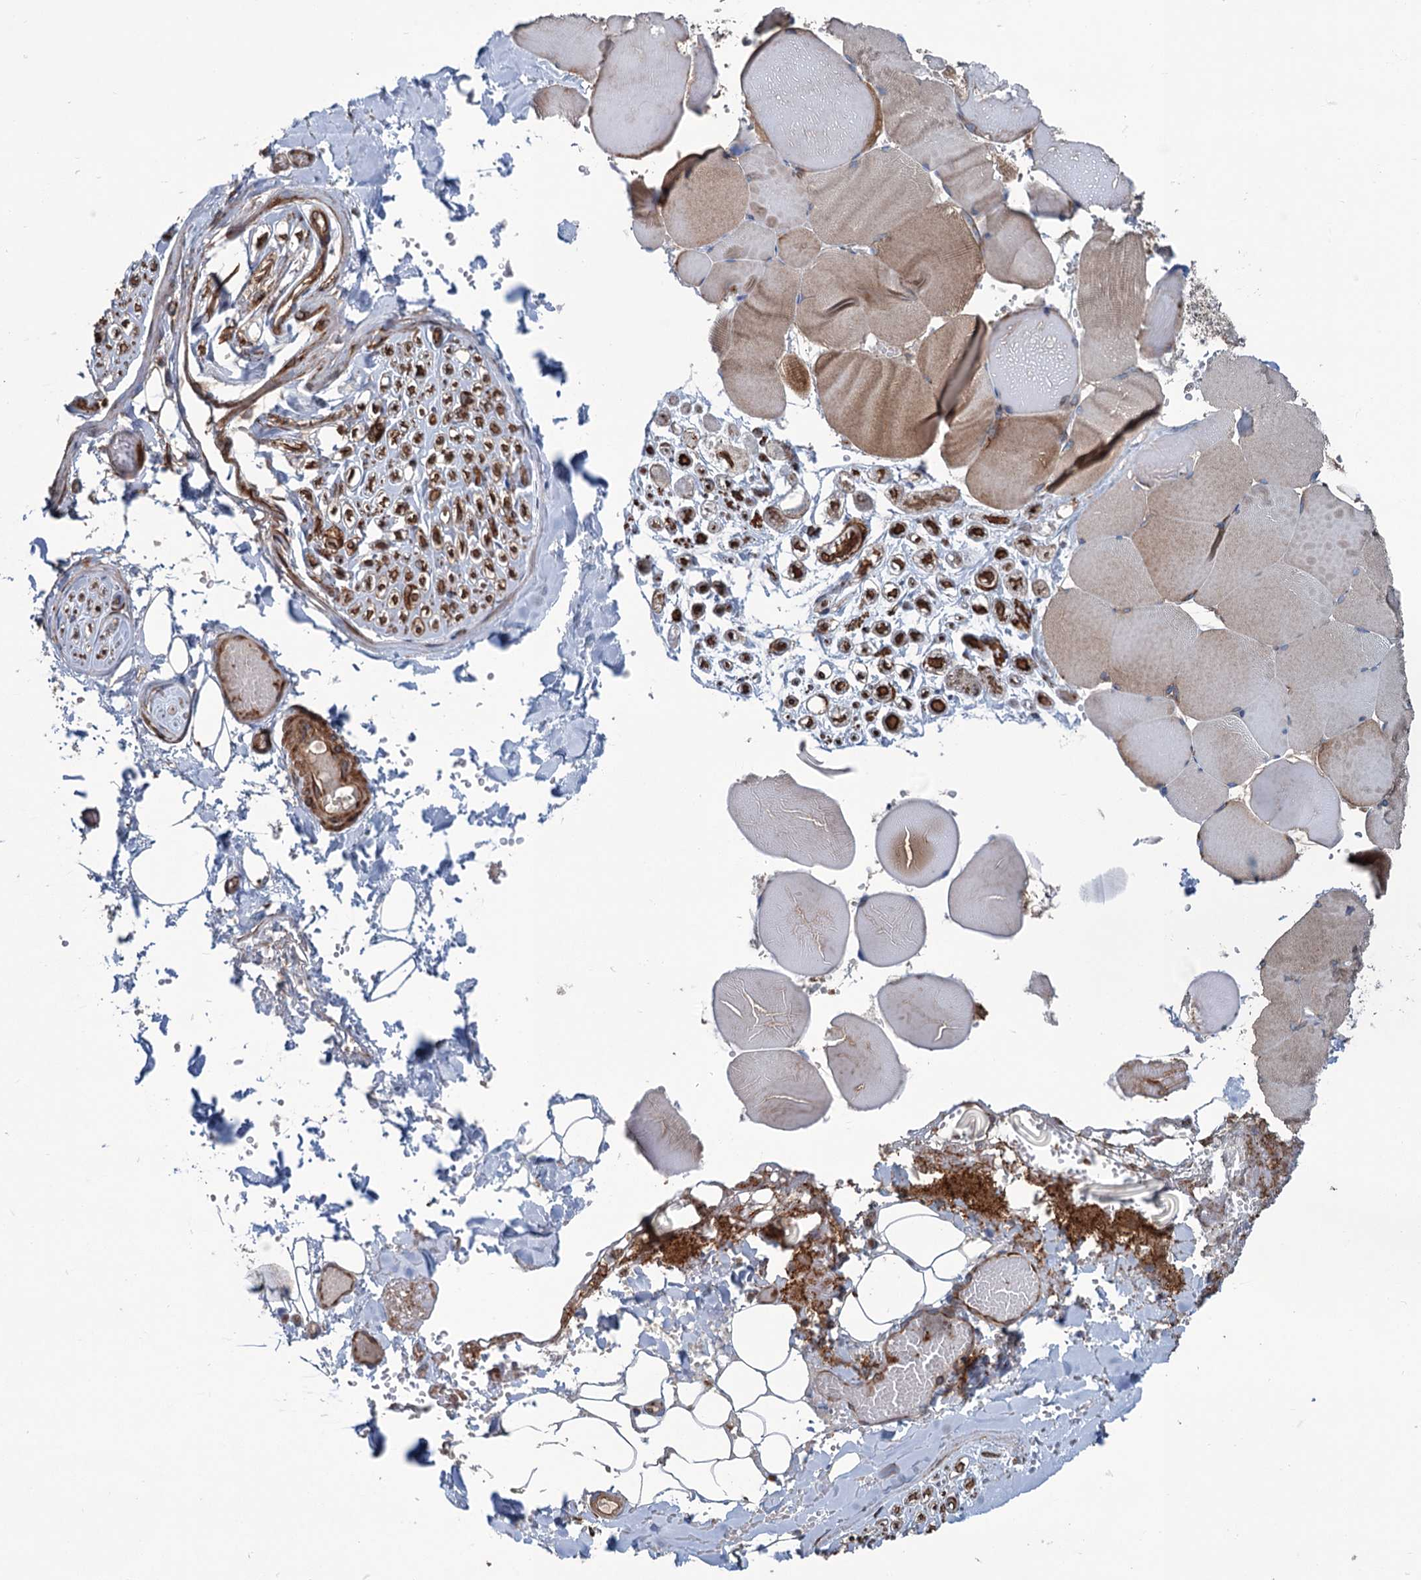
{"staining": {"intensity": "moderate", "quantity": "25%-75%", "location": "cytoplasmic/membranous"}, "tissue": "adipose tissue", "cell_type": "Adipocytes", "image_type": "normal", "snomed": [{"axis": "morphology", "description": "Normal tissue, NOS"}, {"axis": "topography", "description": "Skeletal muscle"}, {"axis": "topography", "description": "Peripheral nerve tissue"}], "caption": "Immunohistochemical staining of benign human adipose tissue displays moderate cytoplasmic/membranous protein expression in about 25%-75% of adipocytes.", "gene": "CALCOCO1", "patient": {"sex": "female", "age": 55}}